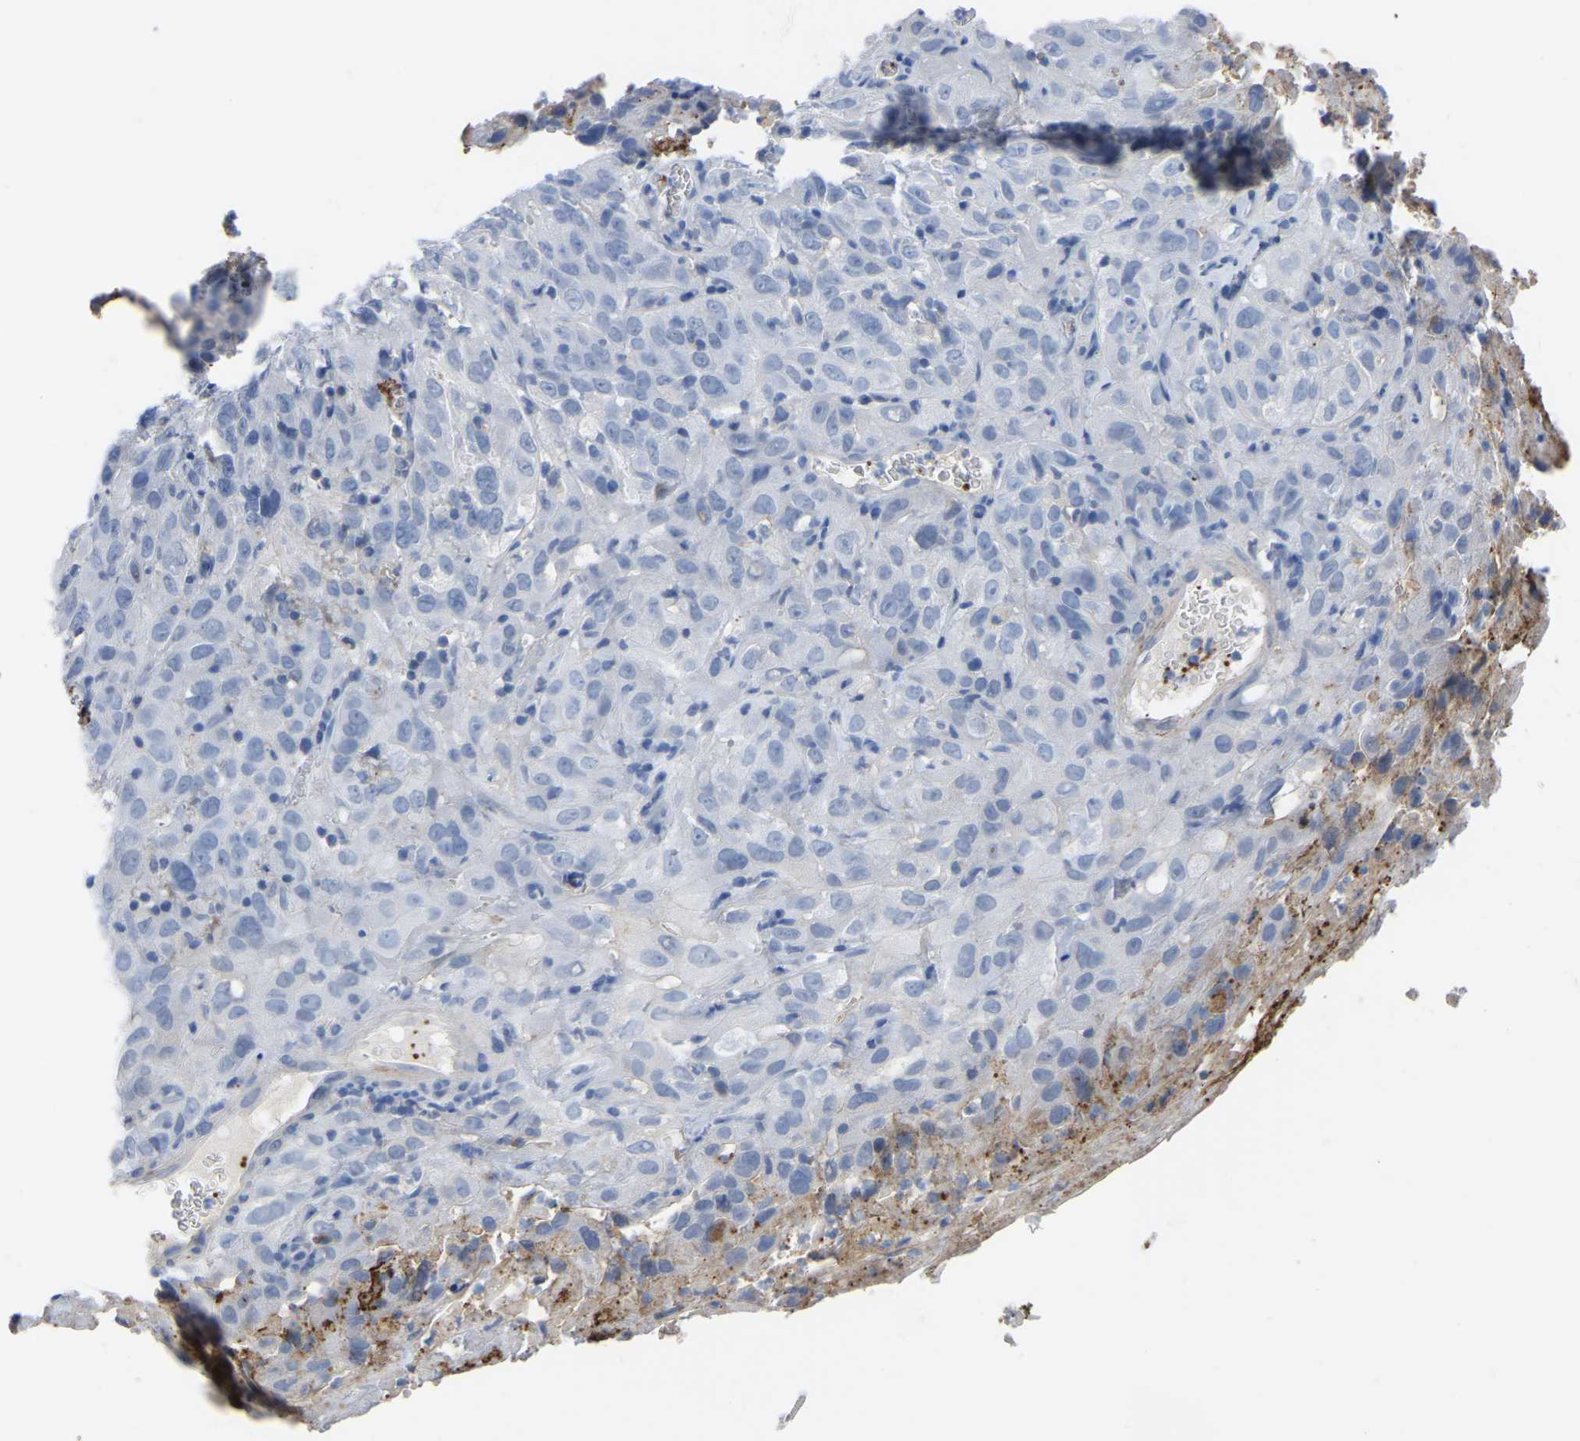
{"staining": {"intensity": "negative", "quantity": "none", "location": "none"}, "tissue": "cervical cancer", "cell_type": "Tumor cells", "image_type": "cancer", "snomed": [{"axis": "morphology", "description": "Squamous cell carcinoma, NOS"}, {"axis": "topography", "description": "Cervix"}], "caption": "Tumor cells show no significant protein staining in cervical squamous cell carcinoma.", "gene": "ZNF449", "patient": {"sex": "female", "age": 32}}